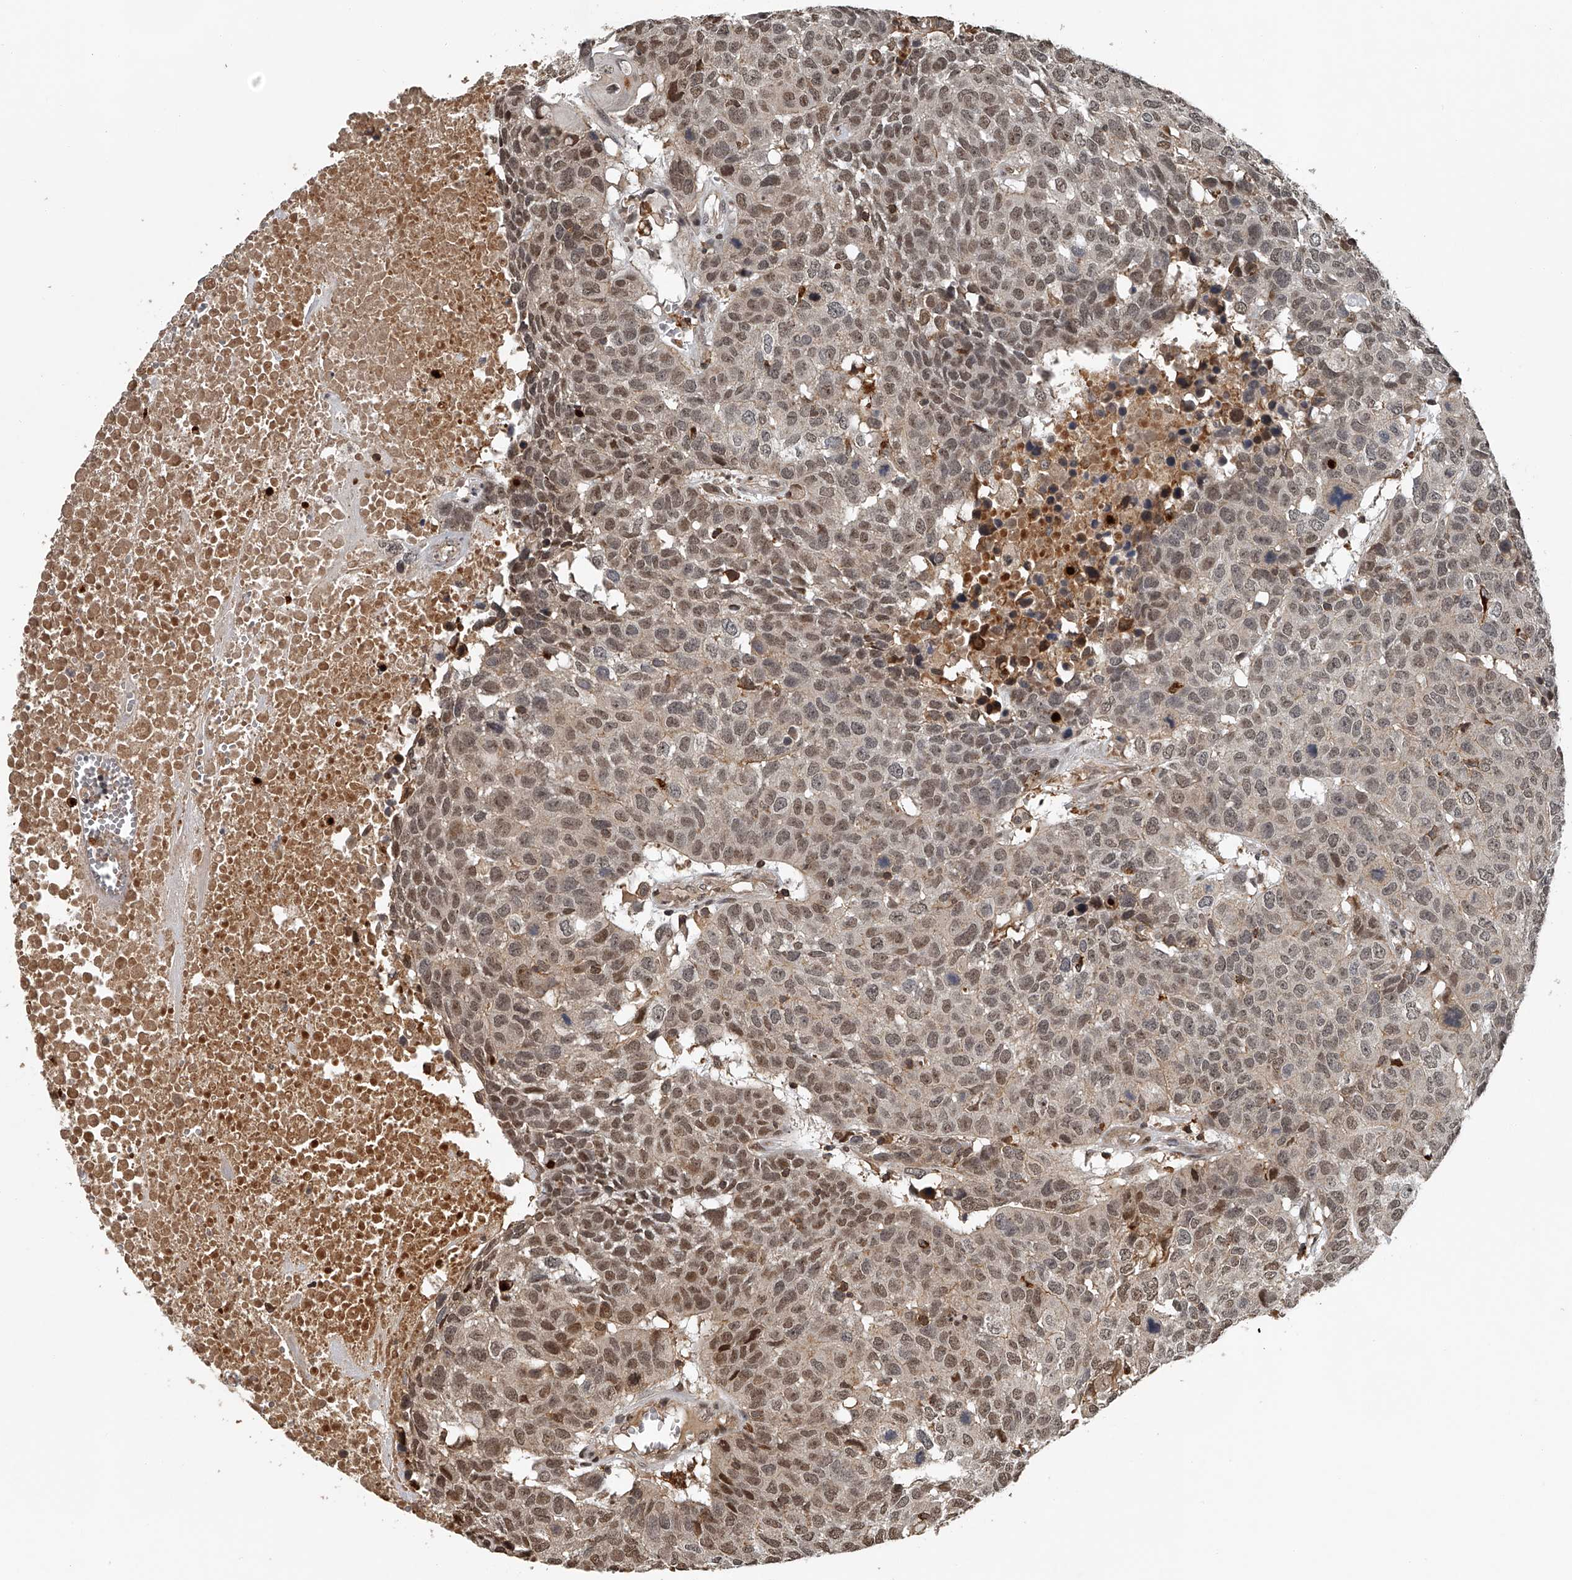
{"staining": {"intensity": "moderate", "quantity": ">75%", "location": "nuclear"}, "tissue": "head and neck cancer", "cell_type": "Tumor cells", "image_type": "cancer", "snomed": [{"axis": "morphology", "description": "Squamous cell carcinoma, NOS"}, {"axis": "topography", "description": "Head-Neck"}], "caption": "IHC histopathology image of human head and neck squamous cell carcinoma stained for a protein (brown), which exhibits medium levels of moderate nuclear staining in approximately >75% of tumor cells.", "gene": "PLEKHG1", "patient": {"sex": "male", "age": 66}}